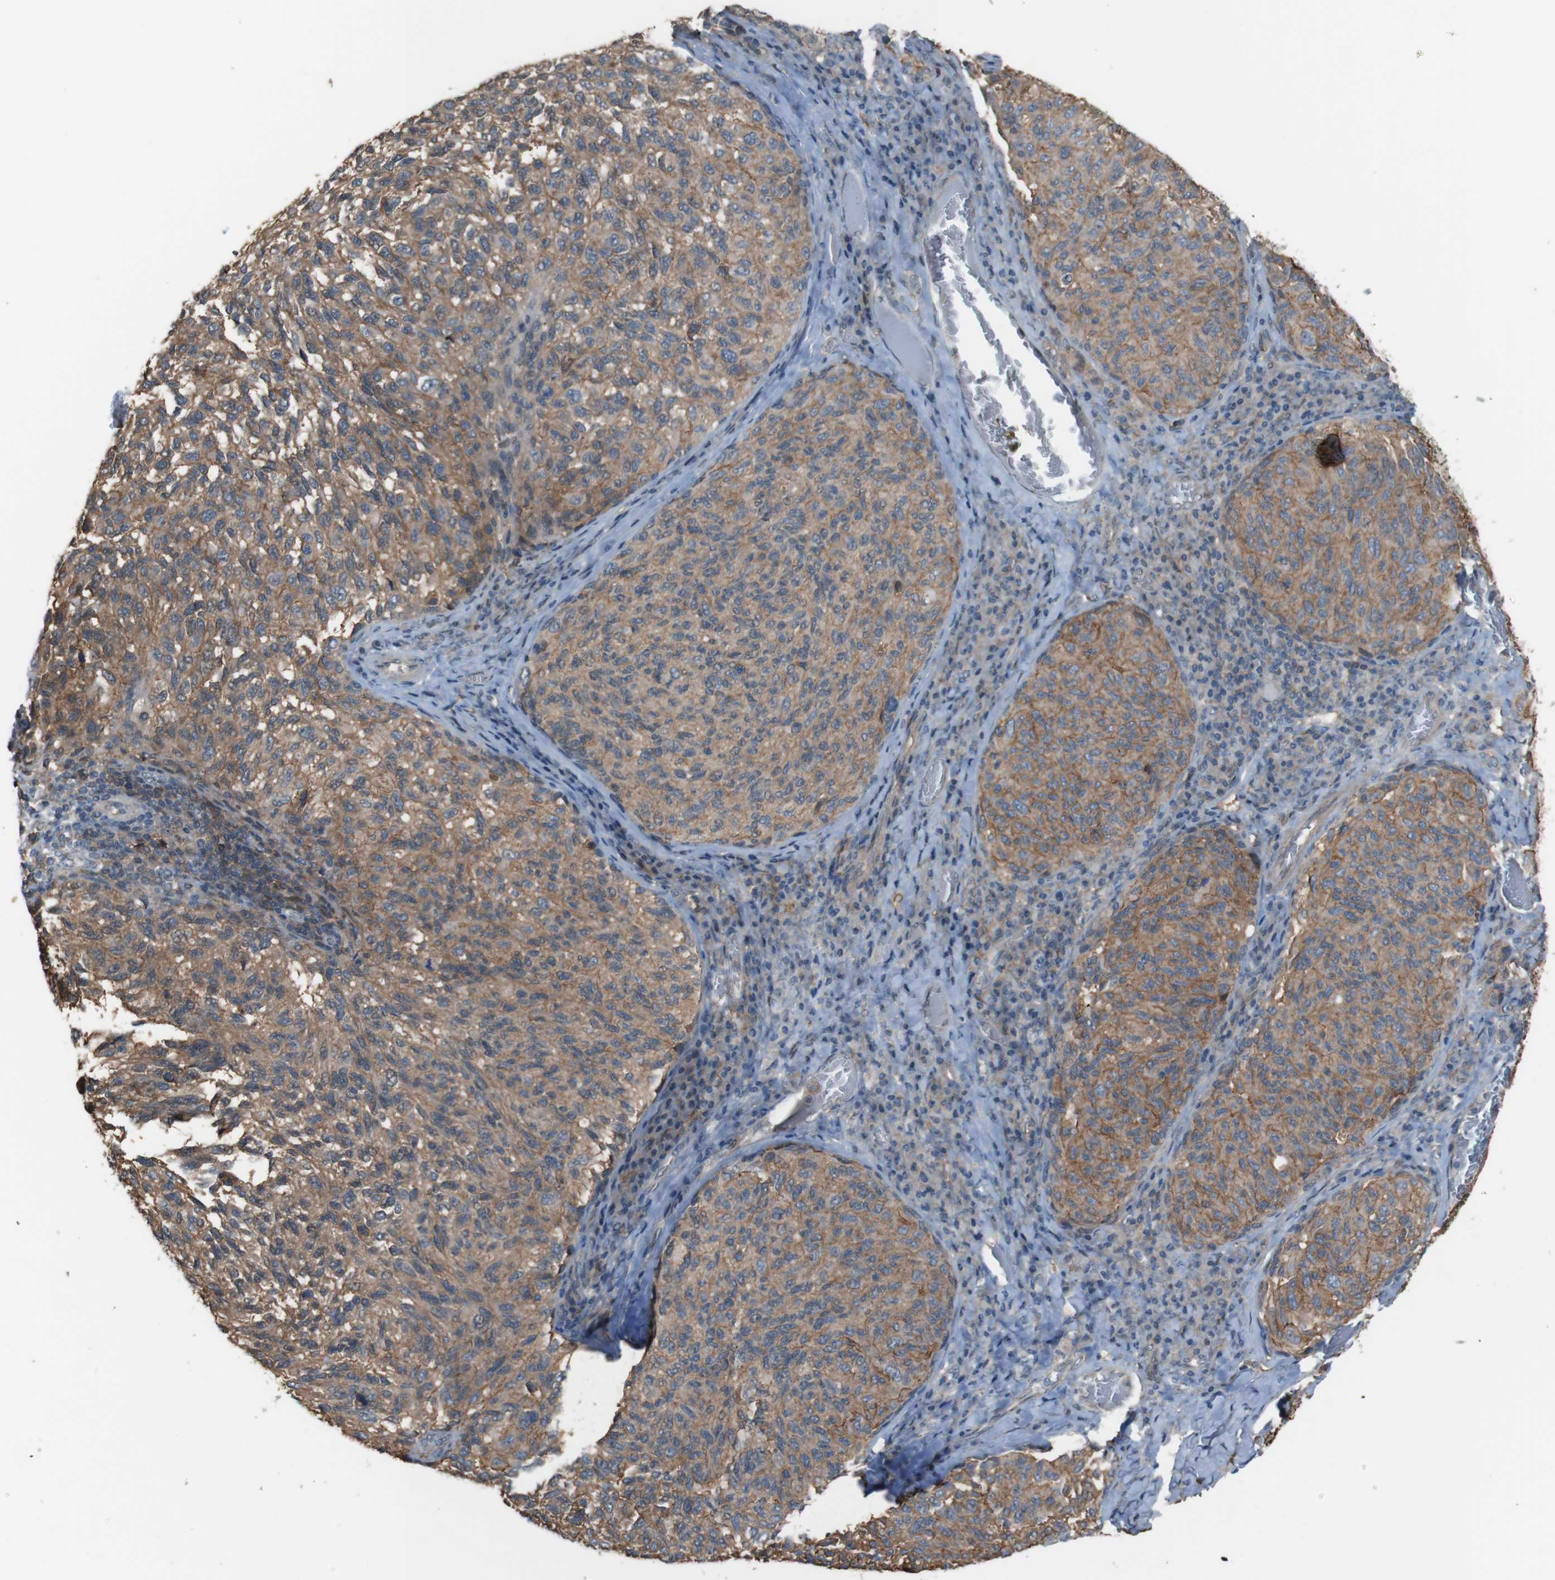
{"staining": {"intensity": "moderate", "quantity": ">75%", "location": "cytoplasmic/membranous"}, "tissue": "melanoma", "cell_type": "Tumor cells", "image_type": "cancer", "snomed": [{"axis": "morphology", "description": "Malignant melanoma, NOS"}, {"axis": "topography", "description": "Skin"}], "caption": "Immunohistochemistry (DAB (3,3'-diaminobenzidine)) staining of malignant melanoma reveals moderate cytoplasmic/membranous protein staining in approximately >75% of tumor cells. (IHC, brightfield microscopy, high magnification).", "gene": "ATP2B1", "patient": {"sex": "female", "age": 73}}